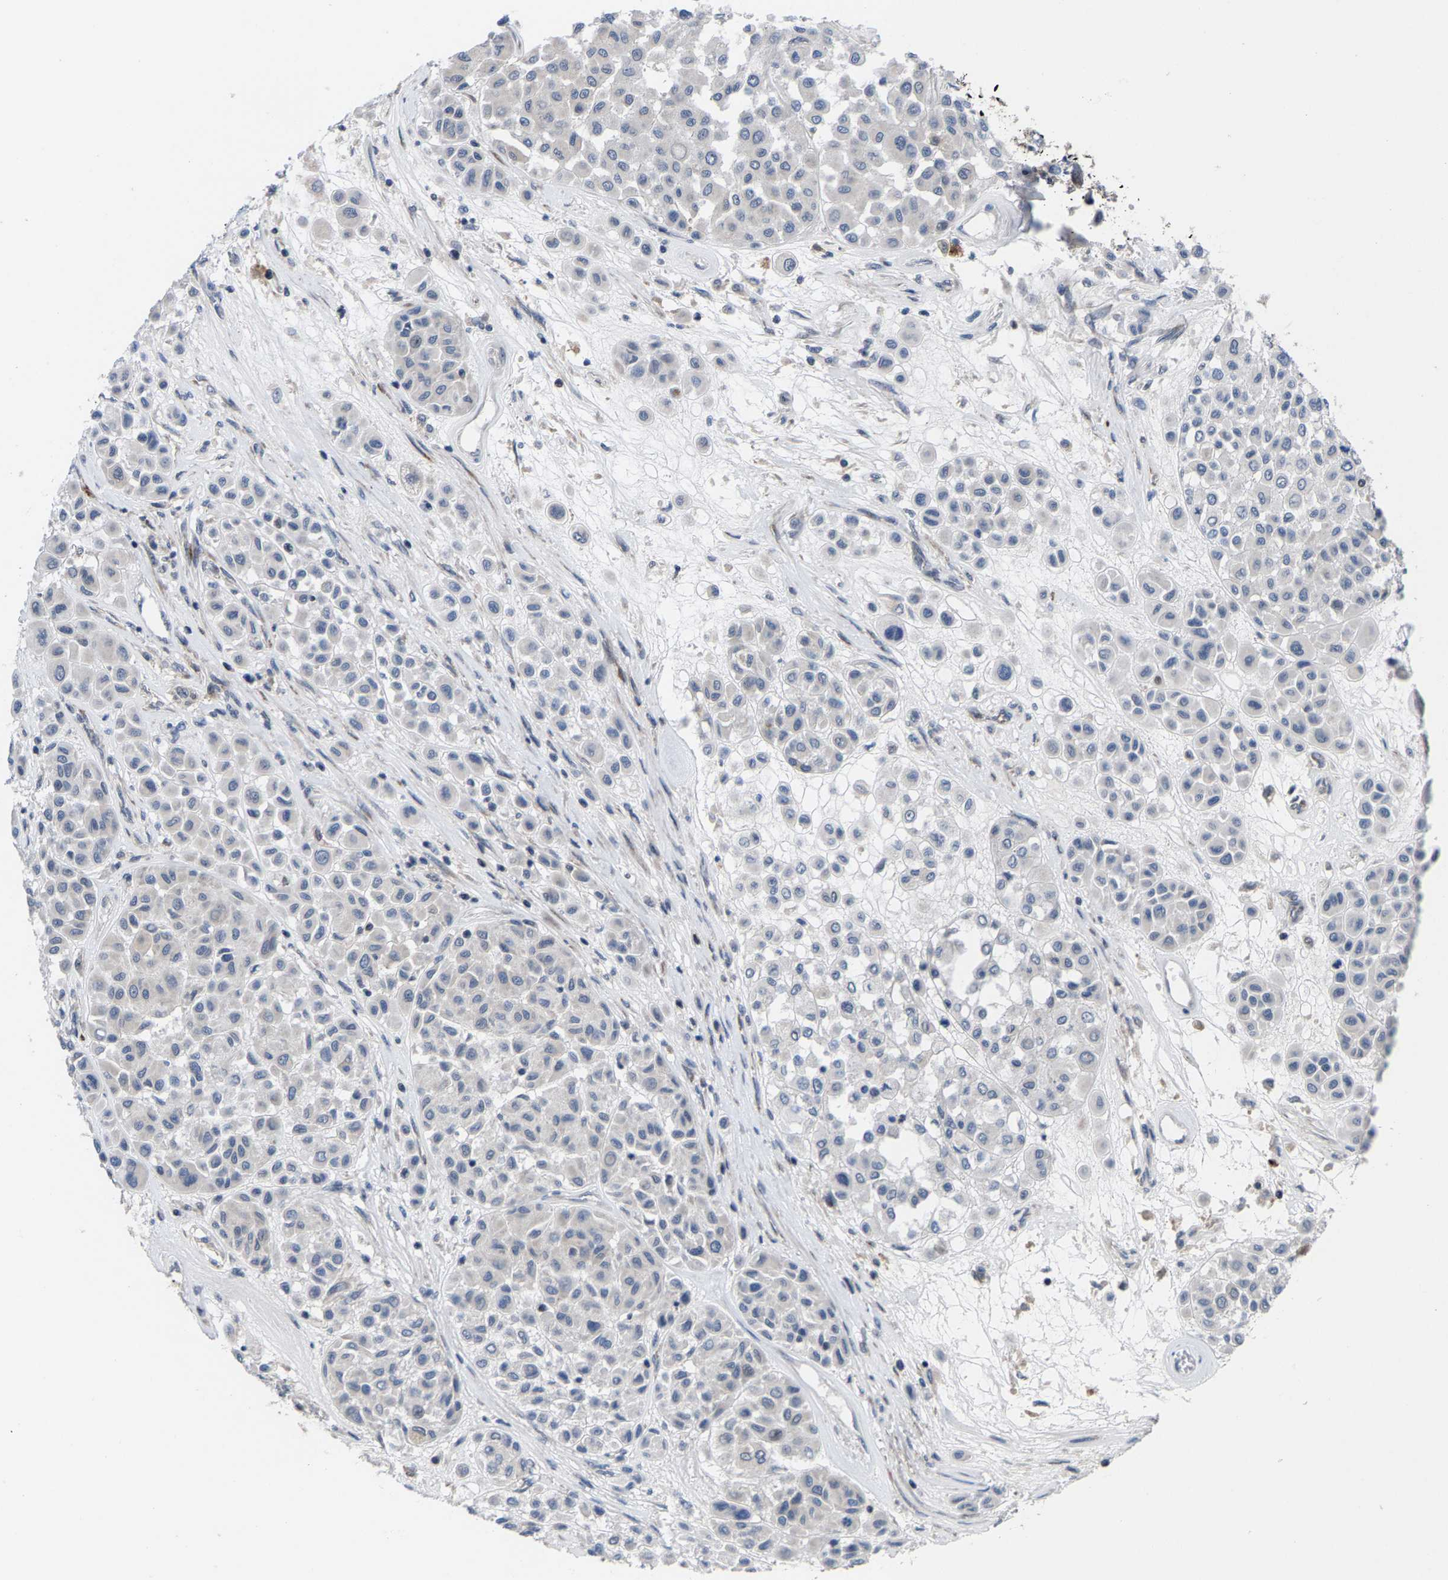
{"staining": {"intensity": "negative", "quantity": "none", "location": "none"}, "tissue": "melanoma", "cell_type": "Tumor cells", "image_type": "cancer", "snomed": [{"axis": "morphology", "description": "Malignant melanoma, Metastatic site"}, {"axis": "topography", "description": "Soft tissue"}], "caption": "Immunohistochemistry image of human malignant melanoma (metastatic site) stained for a protein (brown), which reveals no expression in tumor cells.", "gene": "TDRKH", "patient": {"sex": "male", "age": 41}}